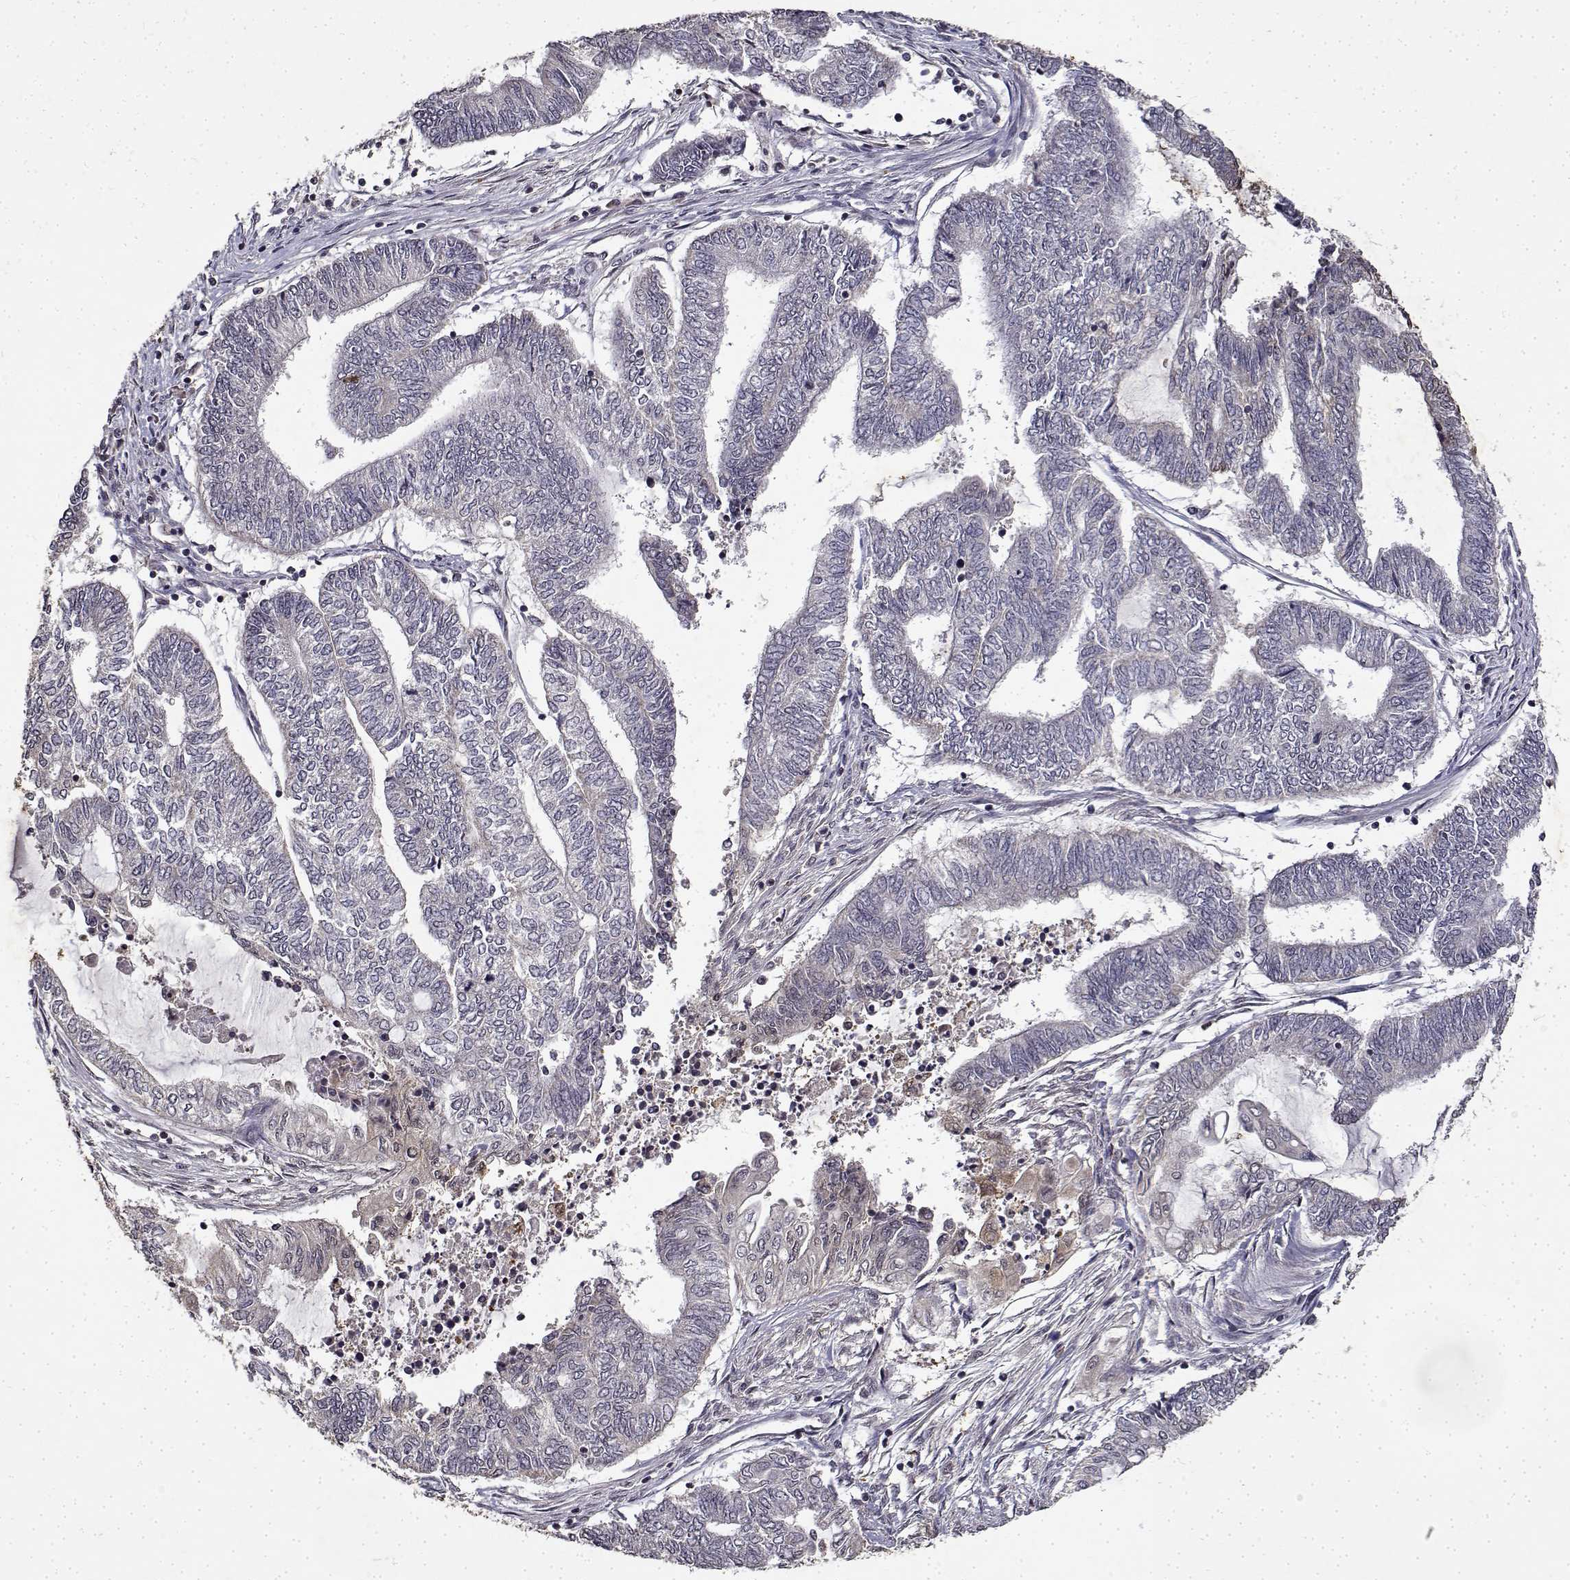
{"staining": {"intensity": "negative", "quantity": "none", "location": "none"}, "tissue": "endometrial cancer", "cell_type": "Tumor cells", "image_type": "cancer", "snomed": [{"axis": "morphology", "description": "Adenocarcinoma, NOS"}, {"axis": "topography", "description": "Uterus"}, {"axis": "topography", "description": "Endometrium"}], "caption": "Protein analysis of endometrial cancer (adenocarcinoma) shows no significant staining in tumor cells.", "gene": "BDNF", "patient": {"sex": "female", "age": 70}}